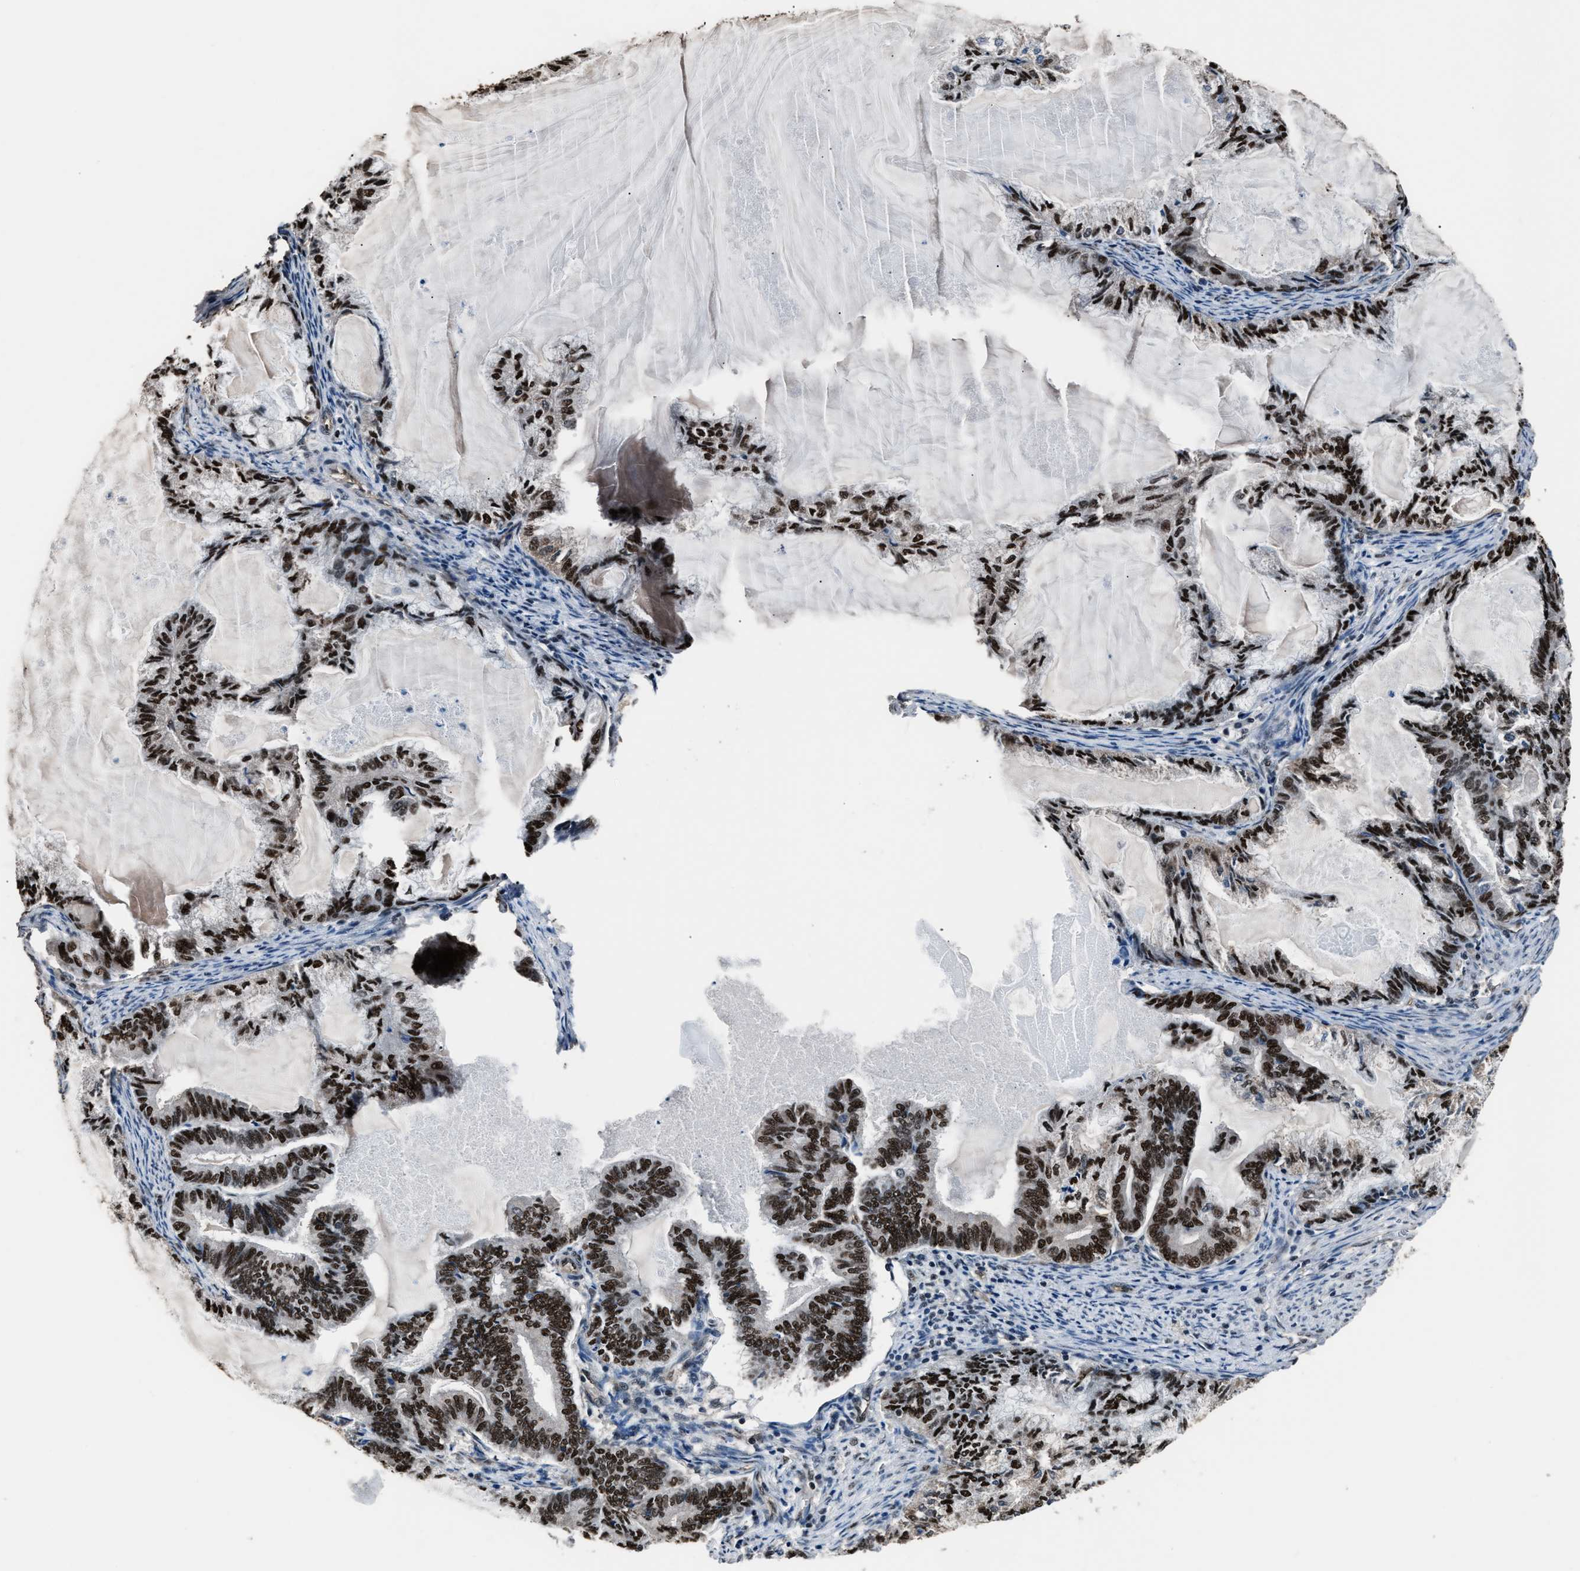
{"staining": {"intensity": "strong", "quantity": ">75%", "location": "nuclear"}, "tissue": "endometrial cancer", "cell_type": "Tumor cells", "image_type": "cancer", "snomed": [{"axis": "morphology", "description": "Adenocarcinoma, NOS"}, {"axis": "topography", "description": "Endometrium"}], "caption": "Endometrial cancer (adenocarcinoma) stained with IHC demonstrates strong nuclear staining in about >75% of tumor cells.", "gene": "DFFA", "patient": {"sex": "female", "age": 86}}